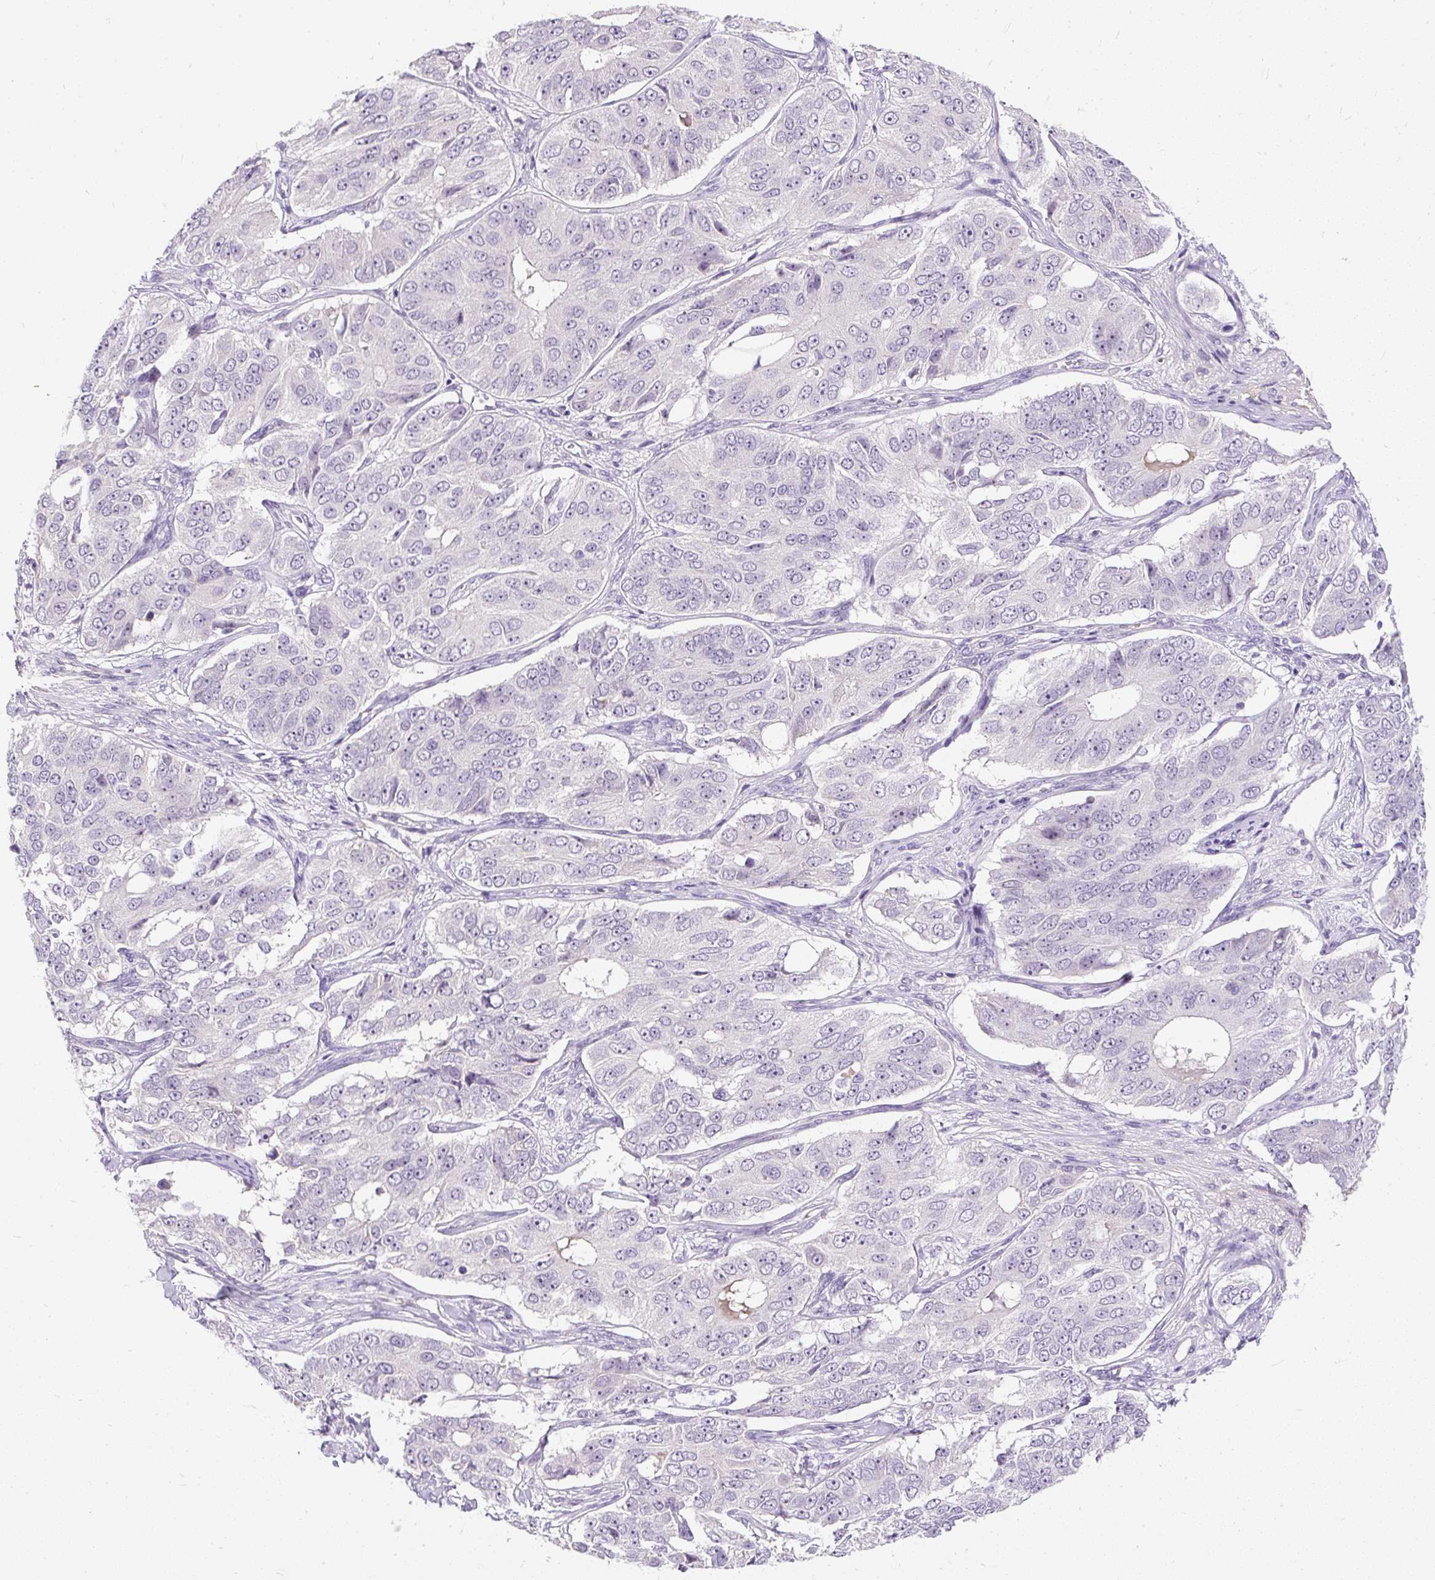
{"staining": {"intensity": "negative", "quantity": "none", "location": "none"}, "tissue": "ovarian cancer", "cell_type": "Tumor cells", "image_type": "cancer", "snomed": [{"axis": "morphology", "description": "Carcinoma, endometroid"}, {"axis": "topography", "description": "Ovary"}], "caption": "There is no significant expression in tumor cells of ovarian cancer. The staining is performed using DAB brown chromogen with nuclei counter-stained in using hematoxylin.", "gene": "KRTAP20-3", "patient": {"sex": "female", "age": 51}}